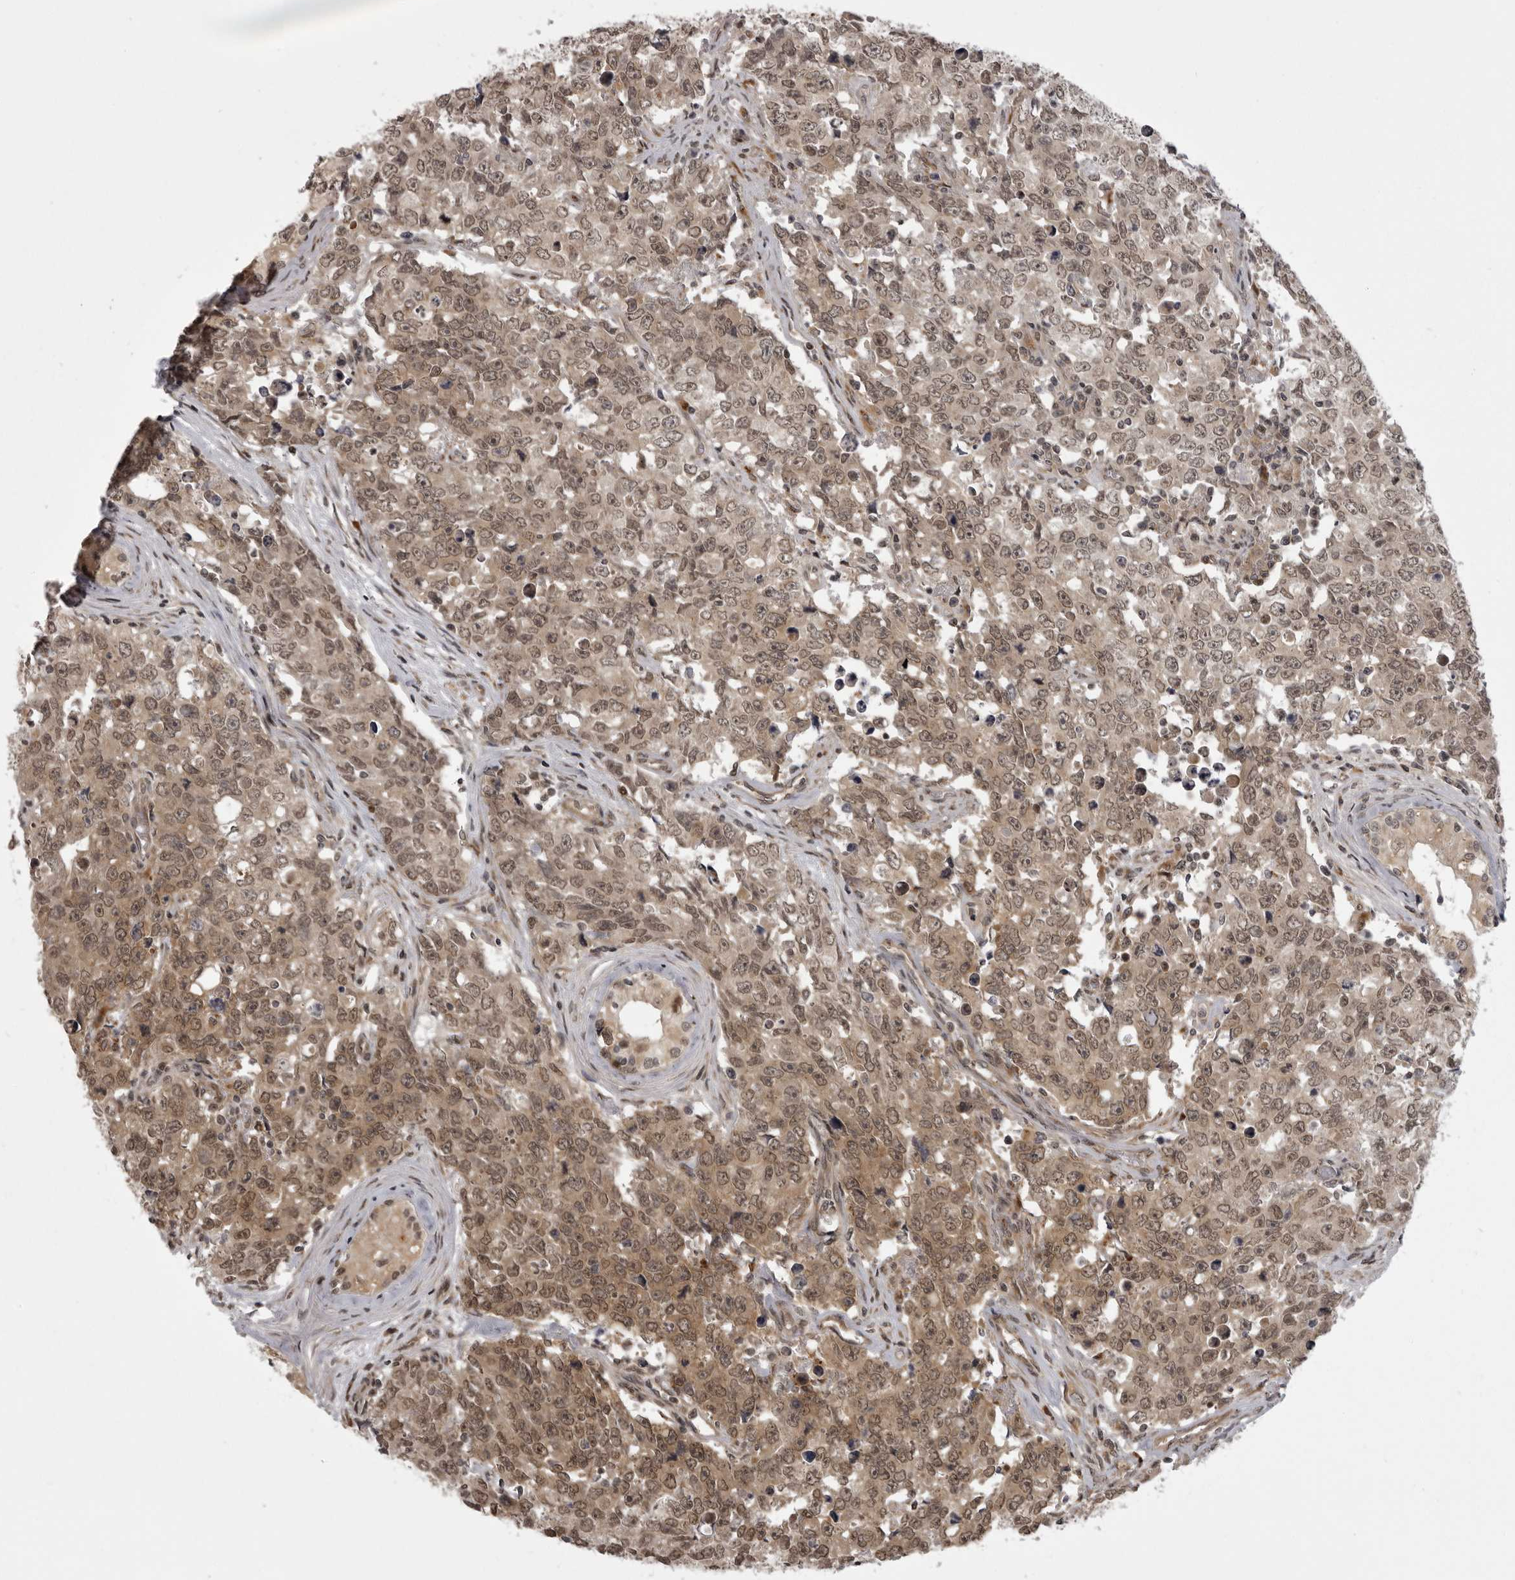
{"staining": {"intensity": "moderate", "quantity": ">75%", "location": "cytoplasmic/membranous,nuclear"}, "tissue": "testis cancer", "cell_type": "Tumor cells", "image_type": "cancer", "snomed": [{"axis": "morphology", "description": "Carcinoma, Embryonal, NOS"}, {"axis": "topography", "description": "Testis"}], "caption": "Immunohistochemical staining of human testis embryonal carcinoma exhibits medium levels of moderate cytoplasmic/membranous and nuclear protein positivity in approximately >75% of tumor cells.", "gene": "C1orf109", "patient": {"sex": "male", "age": 28}}